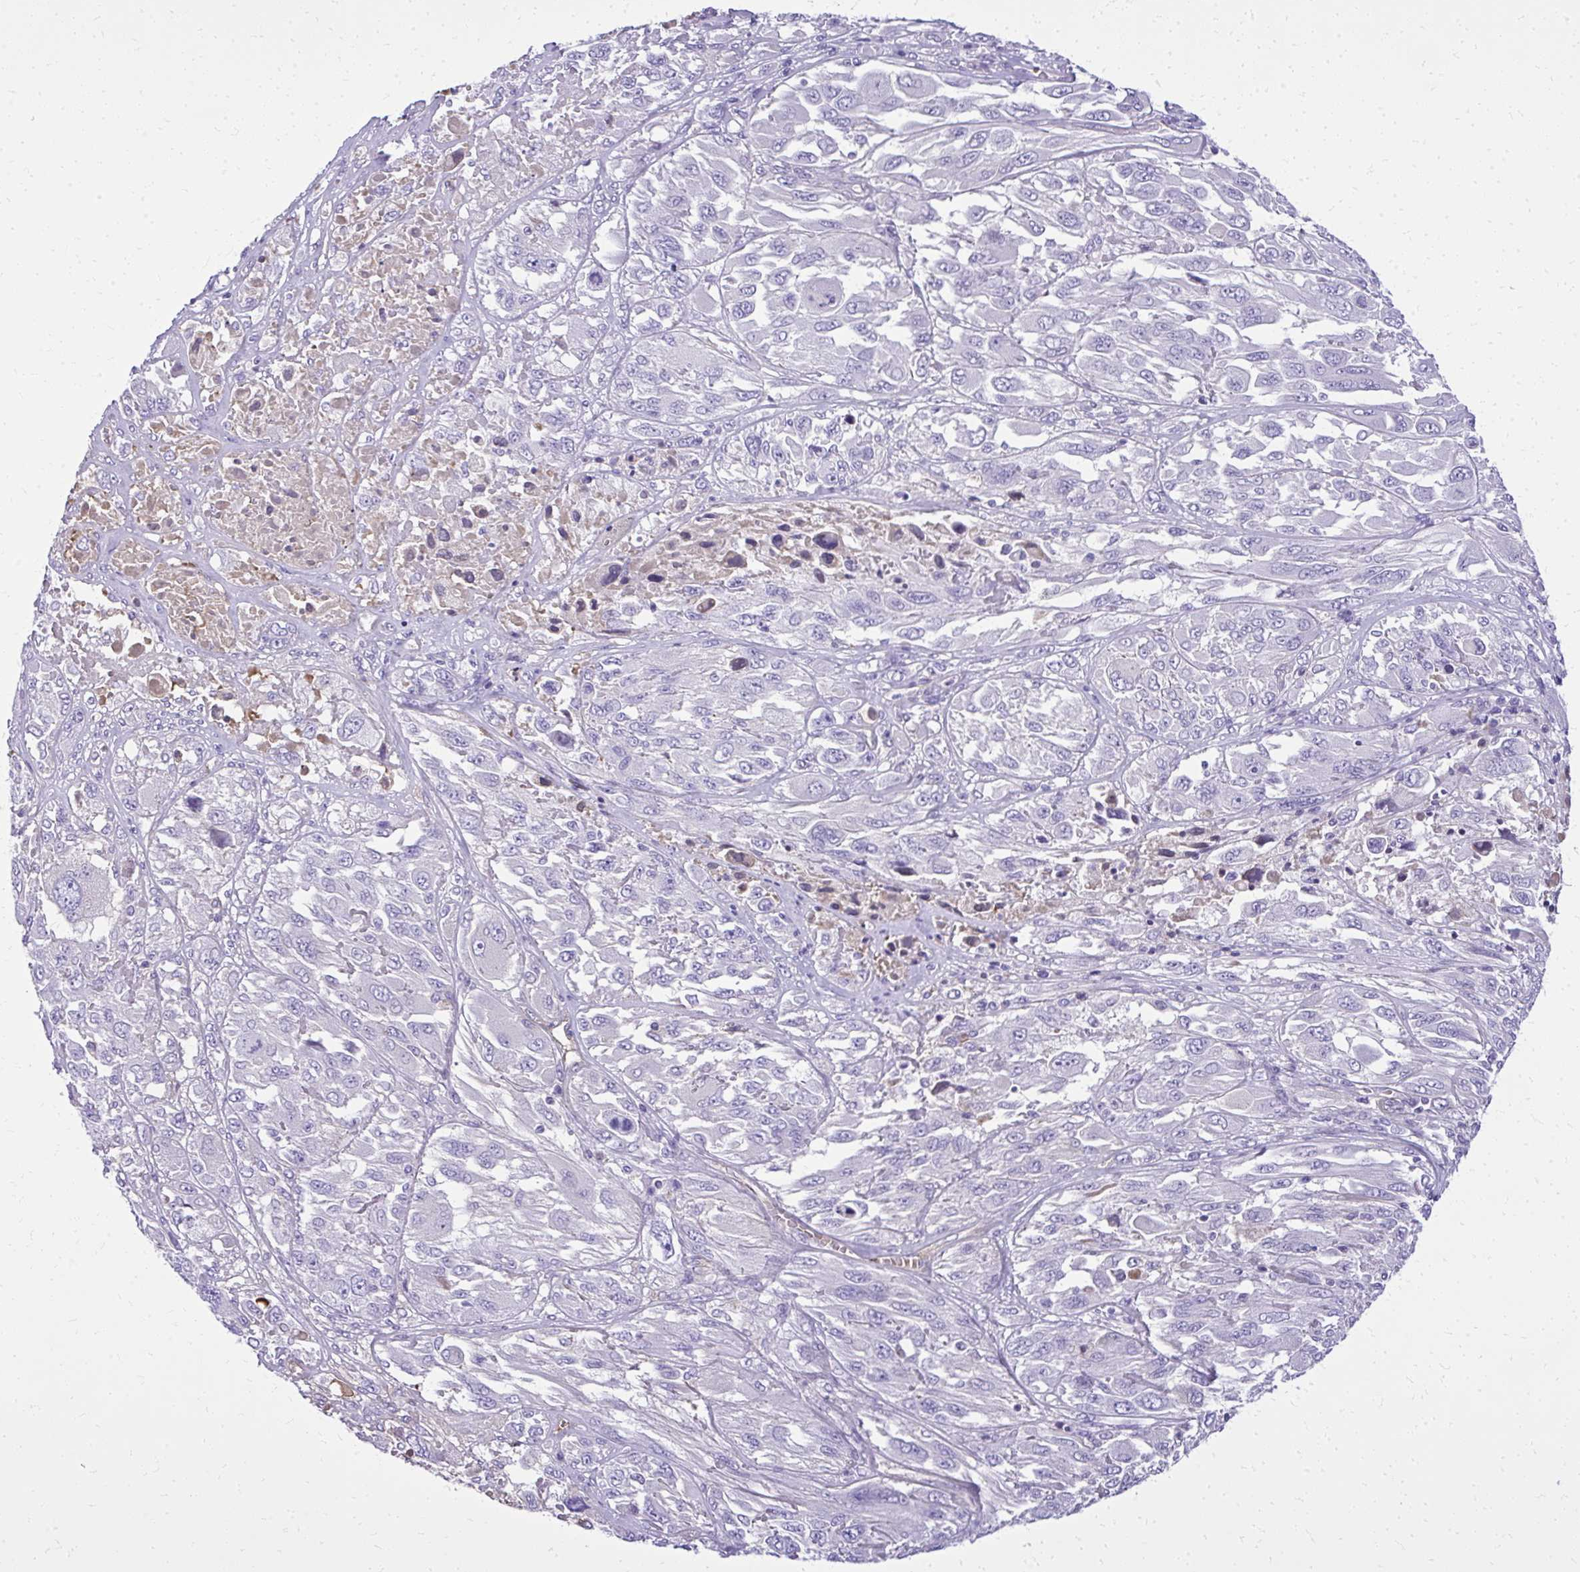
{"staining": {"intensity": "negative", "quantity": "none", "location": "none"}, "tissue": "melanoma", "cell_type": "Tumor cells", "image_type": "cancer", "snomed": [{"axis": "morphology", "description": "Malignant melanoma, NOS"}, {"axis": "topography", "description": "Skin"}], "caption": "This histopathology image is of melanoma stained with immunohistochemistry to label a protein in brown with the nuclei are counter-stained blue. There is no staining in tumor cells. (DAB (3,3'-diaminobenzidine) immunohistochemistry (IHC) visualized using brightfield microscopy, high magnification).", "gene": "RUNDC3B", "patient": {"sex": "female", "age": 91}}